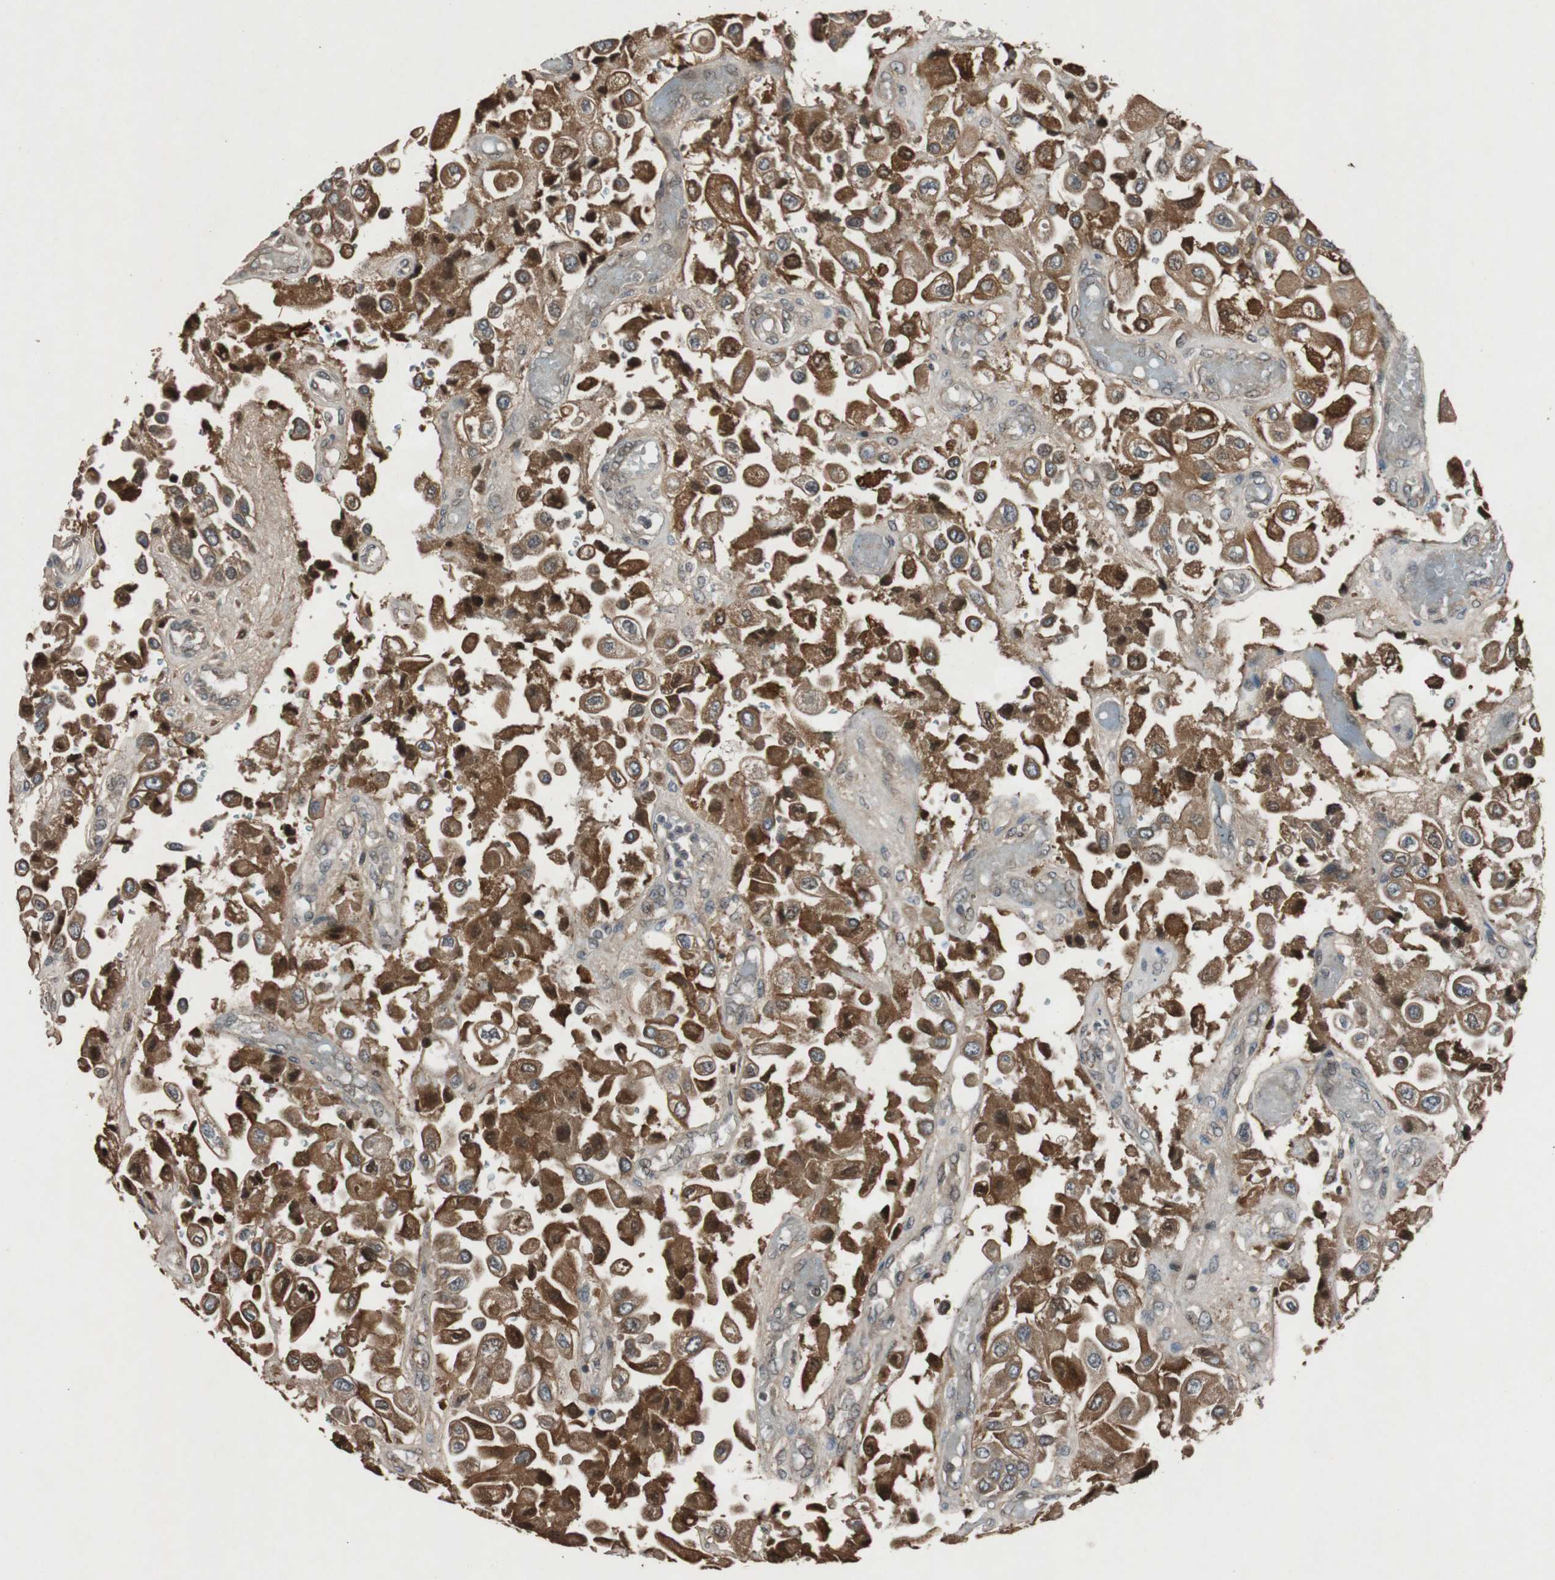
{"staining": {"intensity": "strong", "quantity": ">75%", "location": "cytoplasmic/membranous"}, "tissue": "urothelial cancer", "cell_type": "Tumor cells", "image_type": "cancer", "snomed": [{"axis": "morphology", "description": "Urothelial carcinoma, High grade"}, {"axis": "topography", "description": "Urinary bladder"}], "caption": "Protein expression analysis of human urothelial cancer reveals strong cytoplasmic/membranous staining in about >75% of tumor cells.", "gene": "SLIT2", "patient": {"sex": "female", "age": 64}}